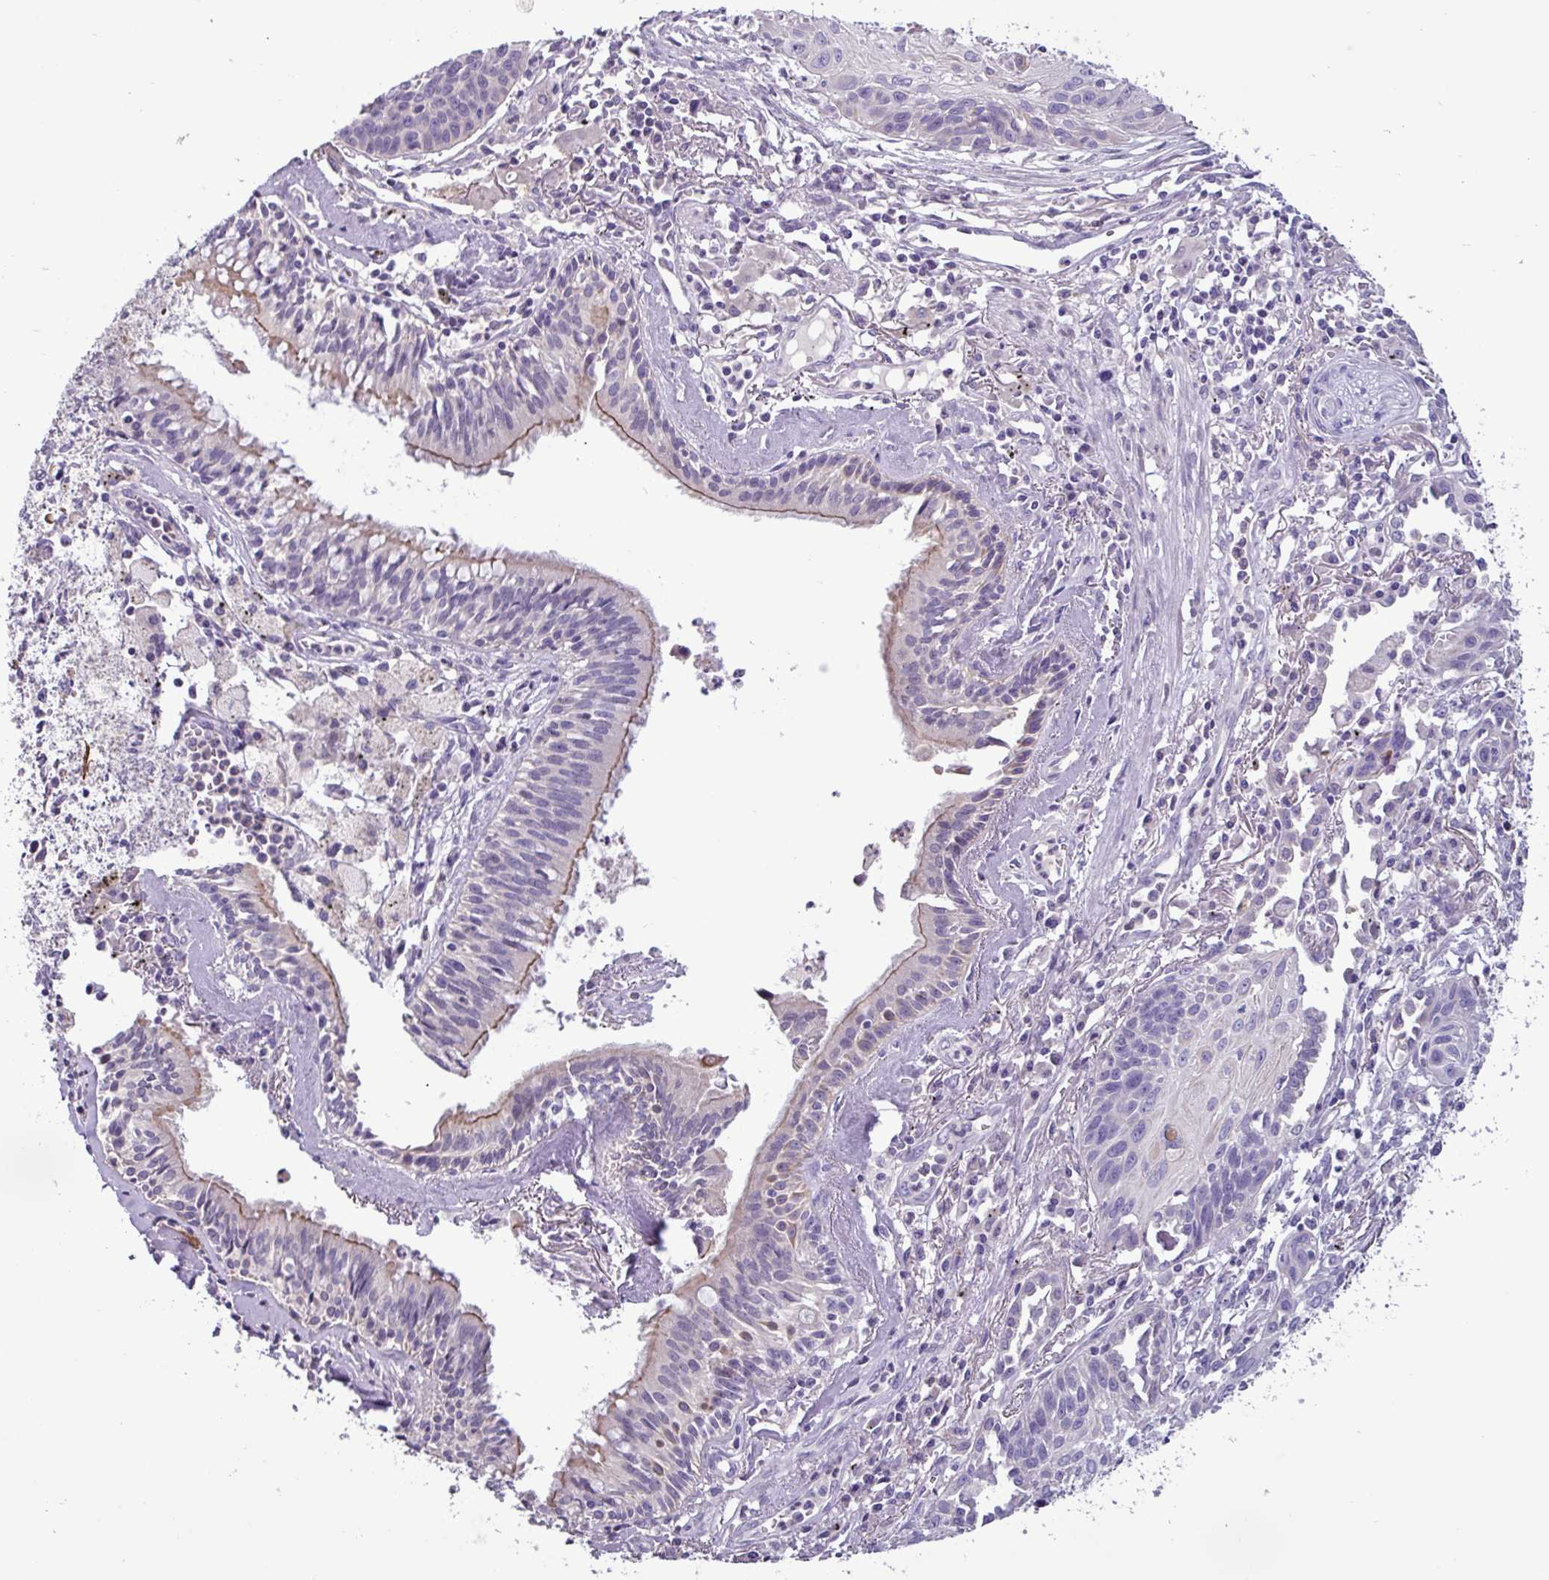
{"staining": {"intensity": "negative", "quantity": "none", "location": "none"}, "tissue": "lung cancer", "cell_type": "Tumor cells", "image_type": "cancer", "snomed": [{"axis": "morphology", "description": "Squamous cell carcinoma, NOS"}, {"axis": "topography", "description": "Lung"}], "caption": "Tumor cells are negative for brown protein staining in squamous cell carcinoma (lung).", "gene": "PNLDC1", "patient": {"sex": "male", "age": 71}}